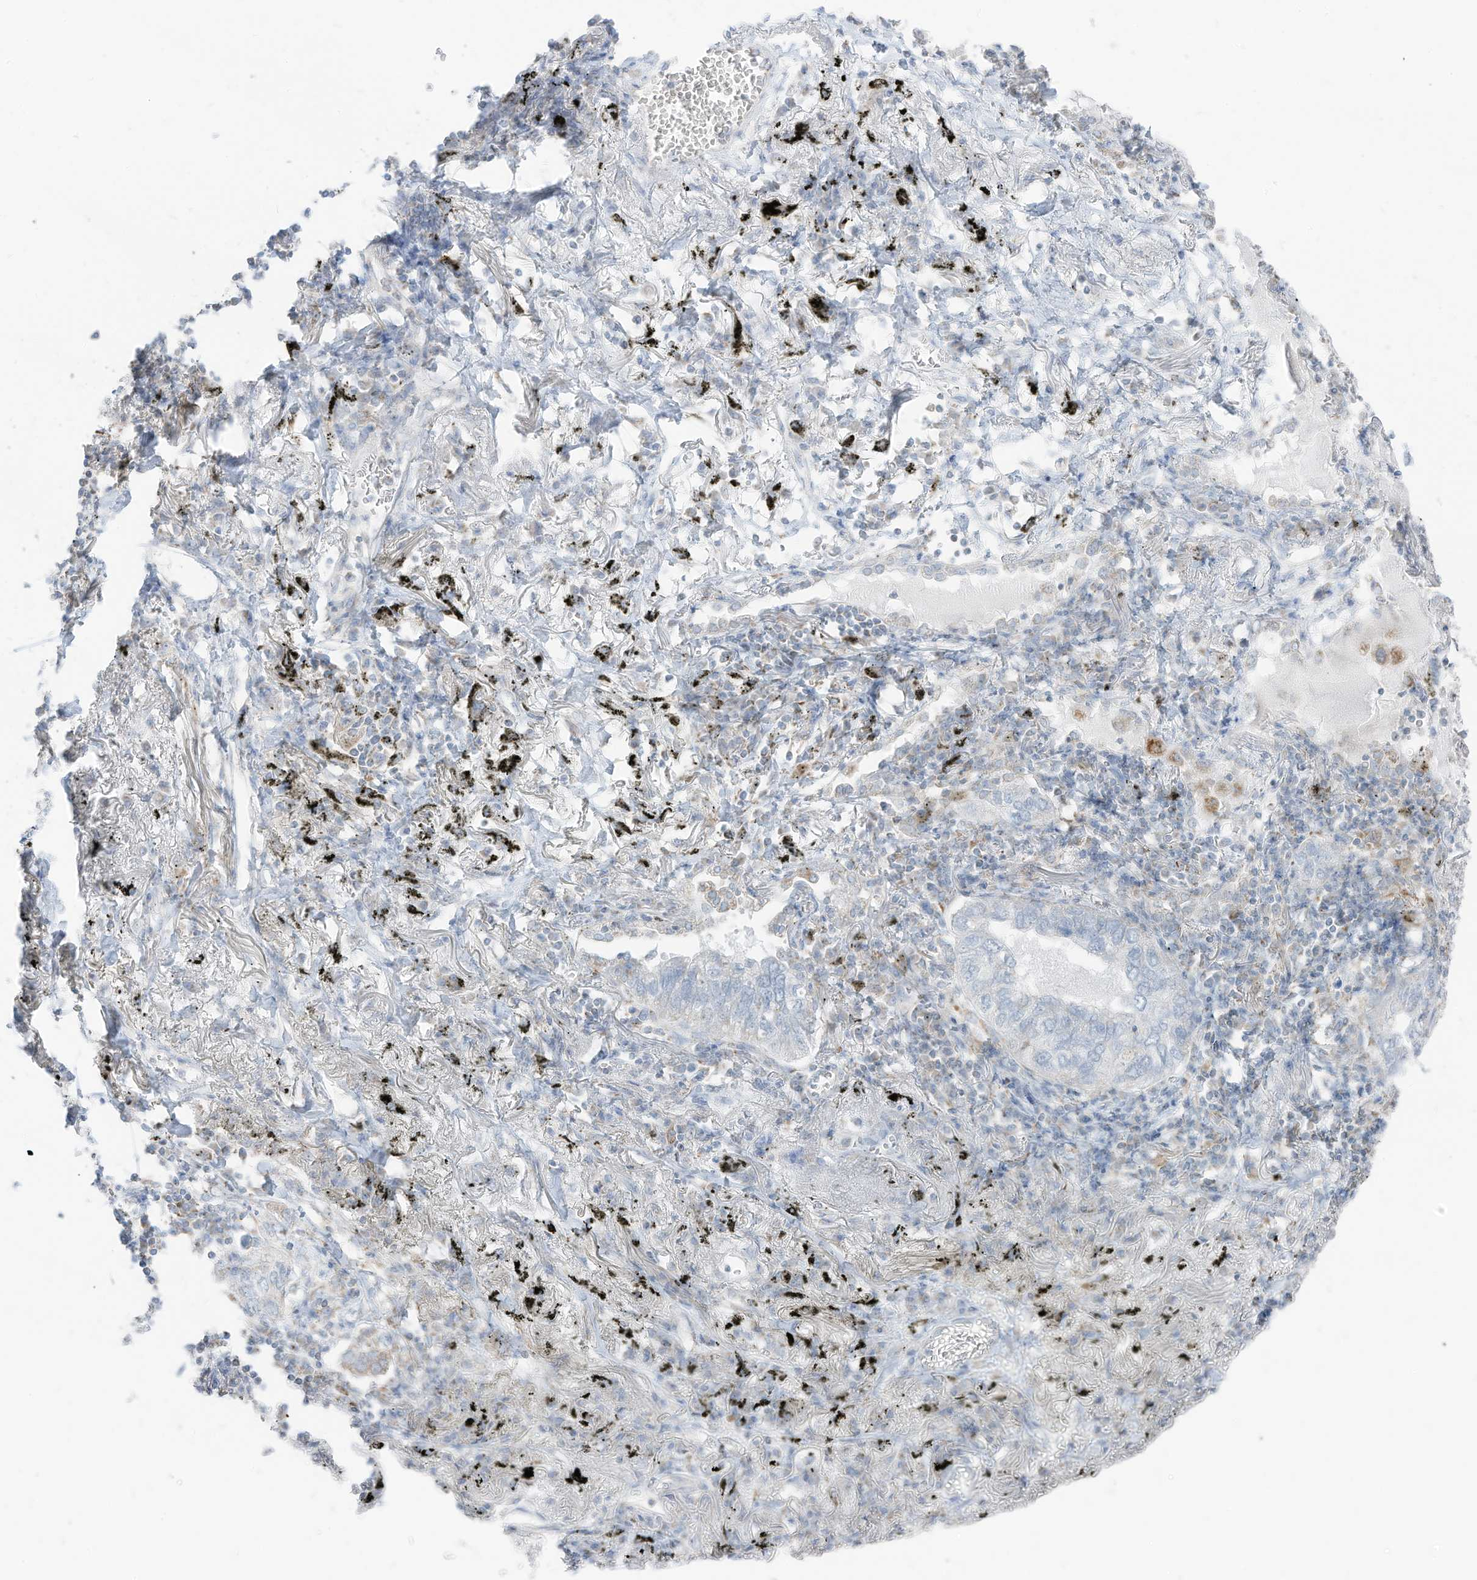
{"staining": {"intensity": "negative", "quantity": "none", "location": "none"}, "tissue": "lung cancer", "cell_type": "Tumor cells", "image_type": "cancer", "snomed": [{"axis": "morphology", "description": "Adenocarcinoma, NOS"}, {"axis": "topography", "description": "Lung"}], "caption": "An image of lung adenocarcinoma stained for a protein shows no brown staining in tumor cells.", "gene": "ETHE1", "patient": {"sex": "male", "age": 65}}